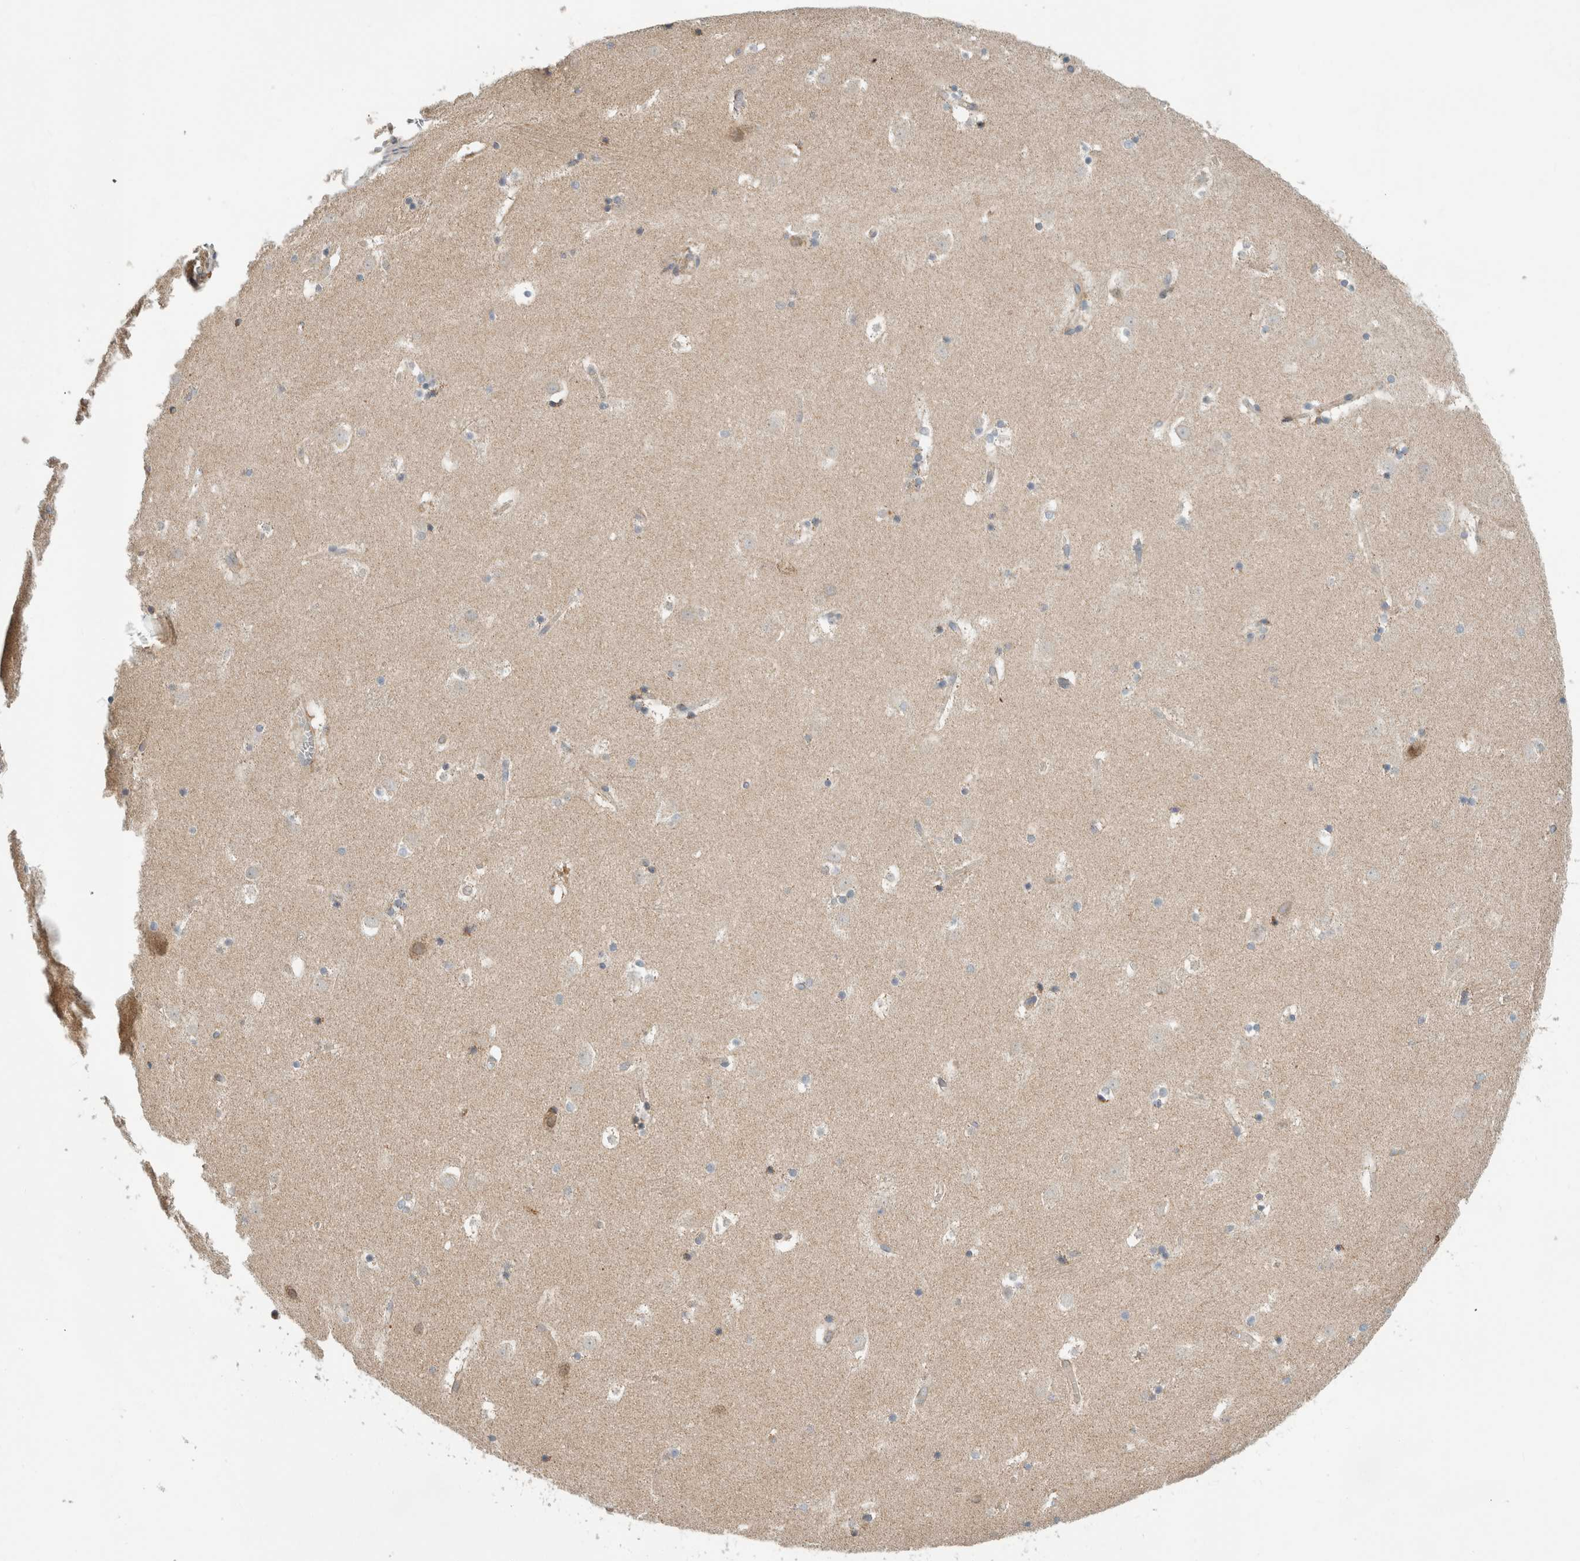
{"staining": {"intensity": "moderate", "quantity": "<25%", "location": "cytoplasmic/membranous,nuclear"}, "tissue": "caudate", "cell_type": "Glial cells", "image_type": "normal", "snomed": [{"axis": "morphology", "description": "Normal tissue, NOS"}, {"axis": "topography", "description": "Lateral ventricle wall"}], "caption": "Moderate cytoplasmic/membranous,nuclear expression is appreciated in approximately <25% of glial cells in benign caudate.", "gene": "KPNA5", "patient": {"sex": "male", "age": 45}}